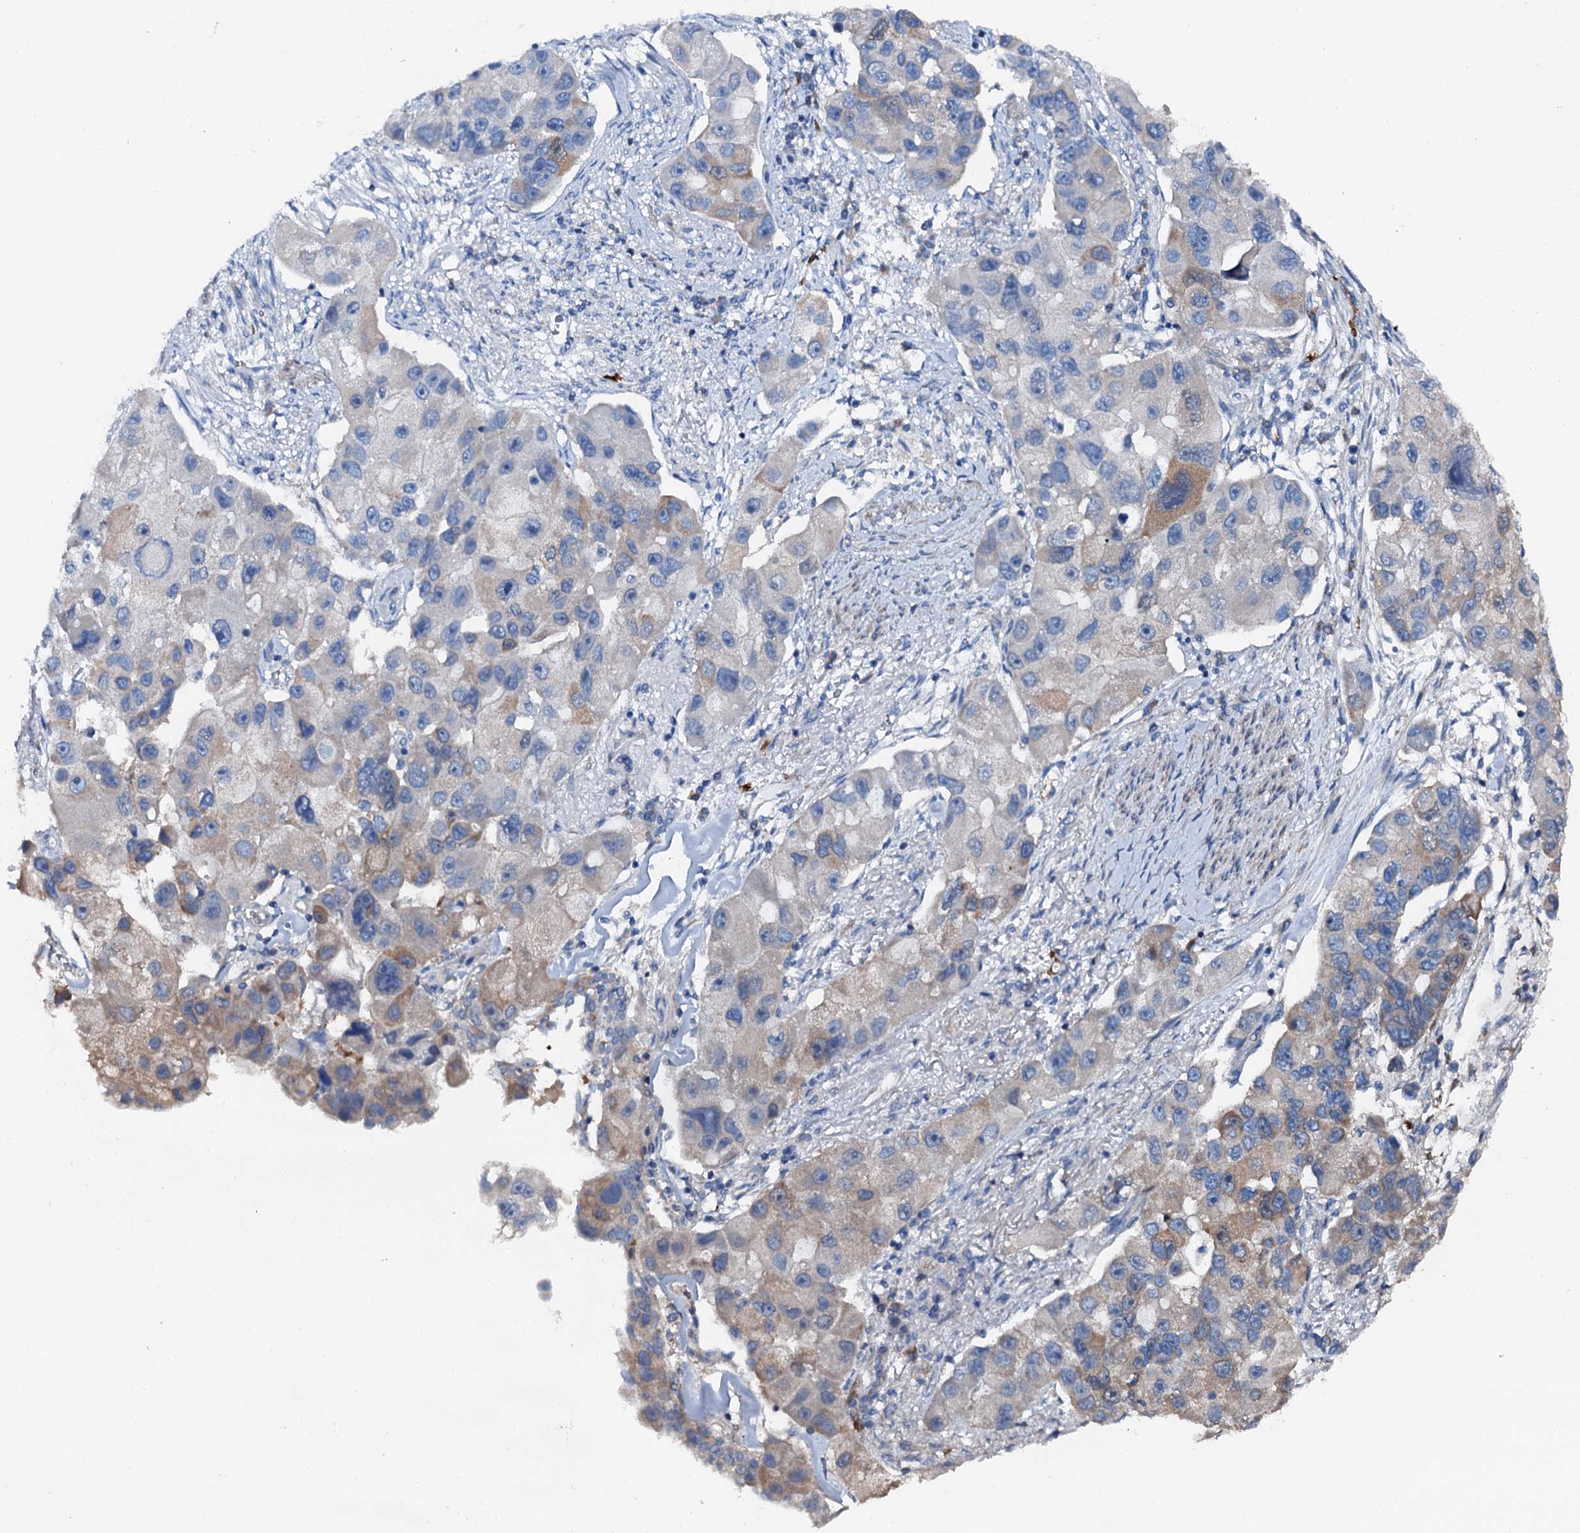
{"staining": {"intensity": "weak", "quantity": "<25%", "location": "cytoplasmic/membranous"}, "tissue": "lung cancer", "cell_type": "Tumor cells", "image_type": "cancer", "snomed": [{"axis": "morphology", "description": "Adenocarcinoma, NOS"}, {"axis": "topography", "description": "Lung"}], "caption": "The image demonstrates no staining of tumor cells in lung cancer (adenocarcinoma). The staining was performed using DAB to visualize the protein expression in brown, while the nuclei were stained in blue with hematoxylin (Magnification: 20x).", "gene": "GFOD2", "patient": {"sex": "female", "age": 54}}